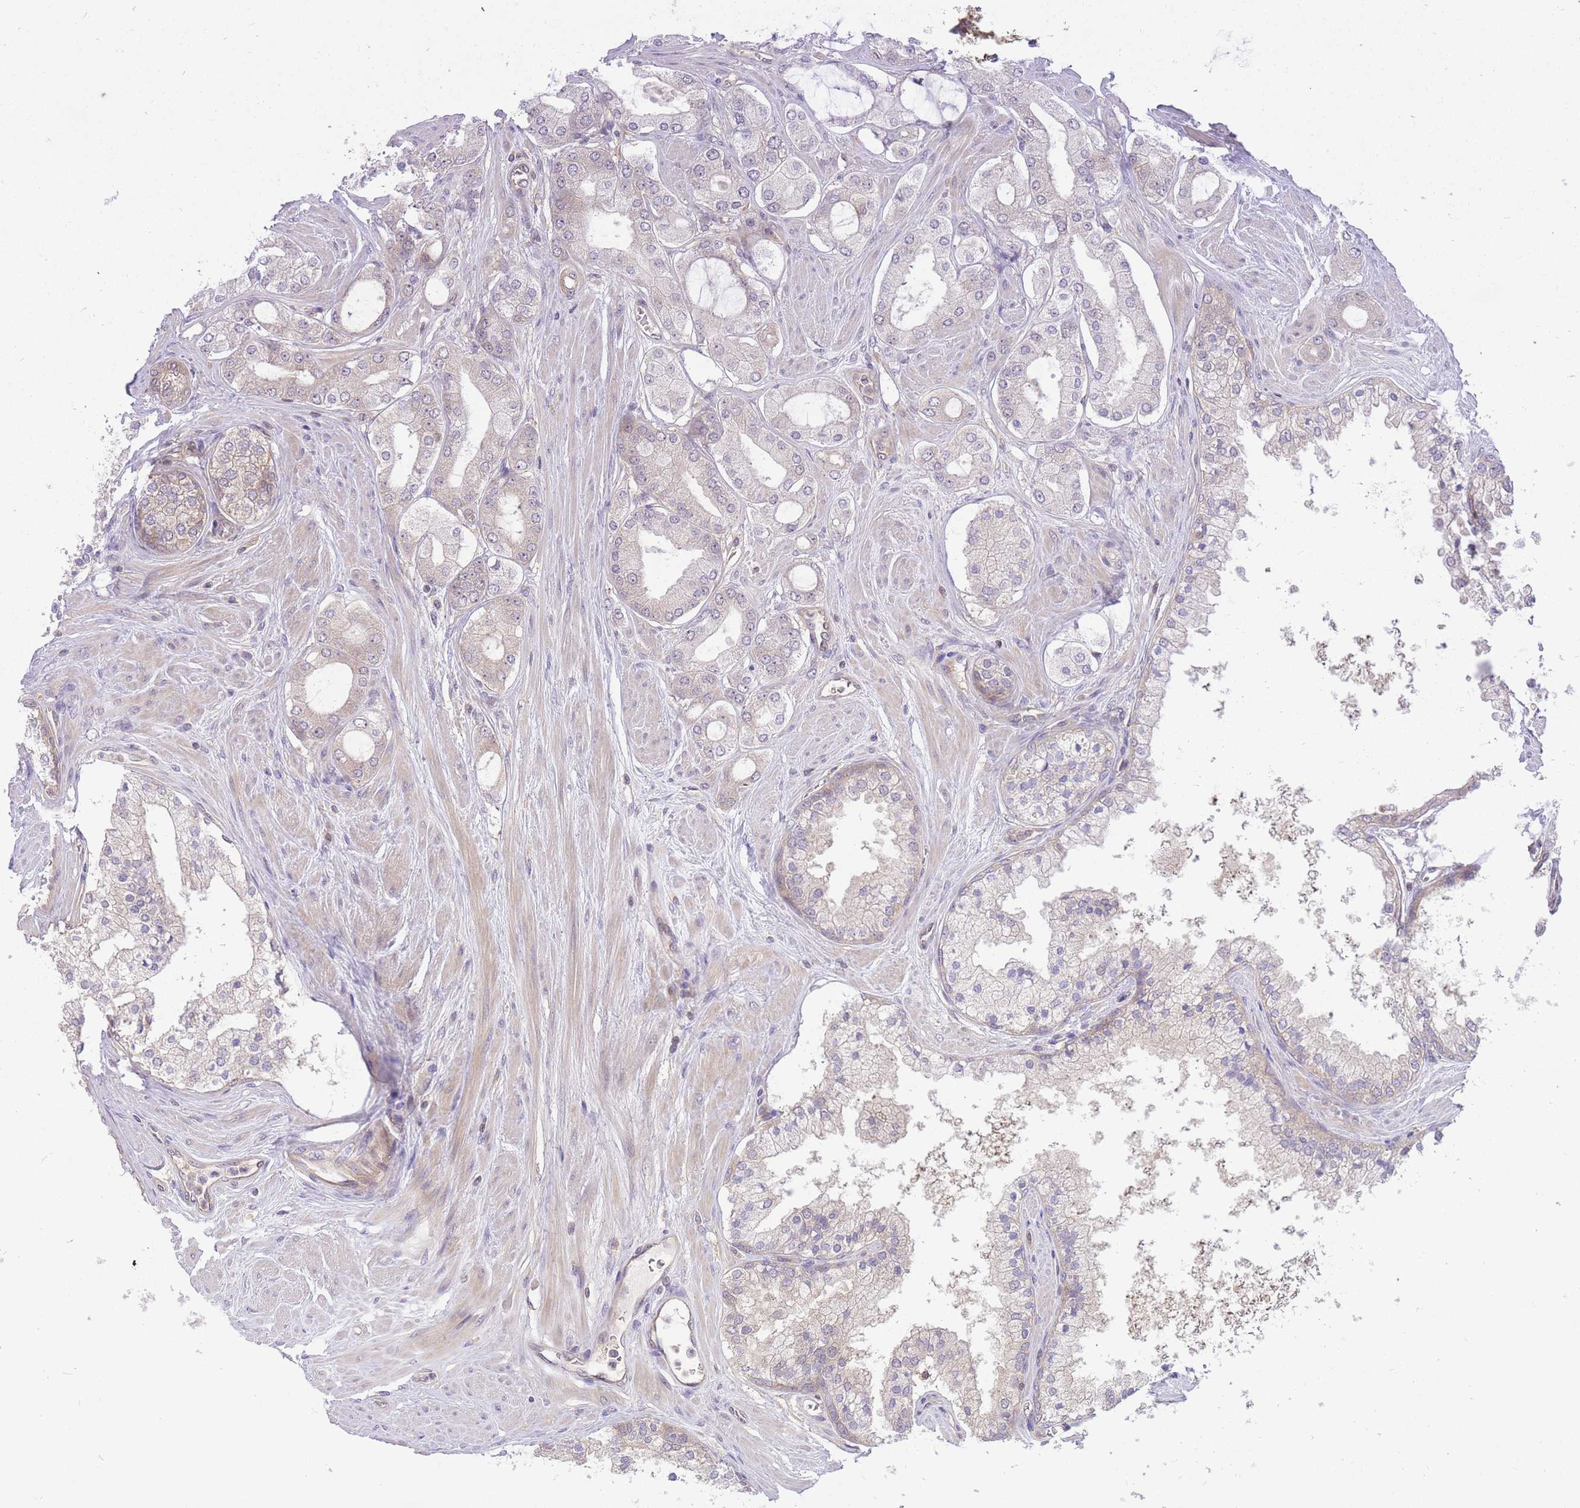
{"staining": {"intensity": "negative", "quantity": "none", "location": "none"}, "tissue": "prostate cancer", "cell_type": "Tumor cells", "image_type": "cancer", "snomed": [{"axis": "morphology", "description": "Adenocarcinoma, Low grade"}, {"axis": "topography", "description": "Prostate"}], "caption": "Human prostate low-grade adenocarcinoma stained for a protein using immunohistochemistry shows no staining in tumor cells.", "gene": "PREP", "patient": {"sex": "male", "age": 42}}